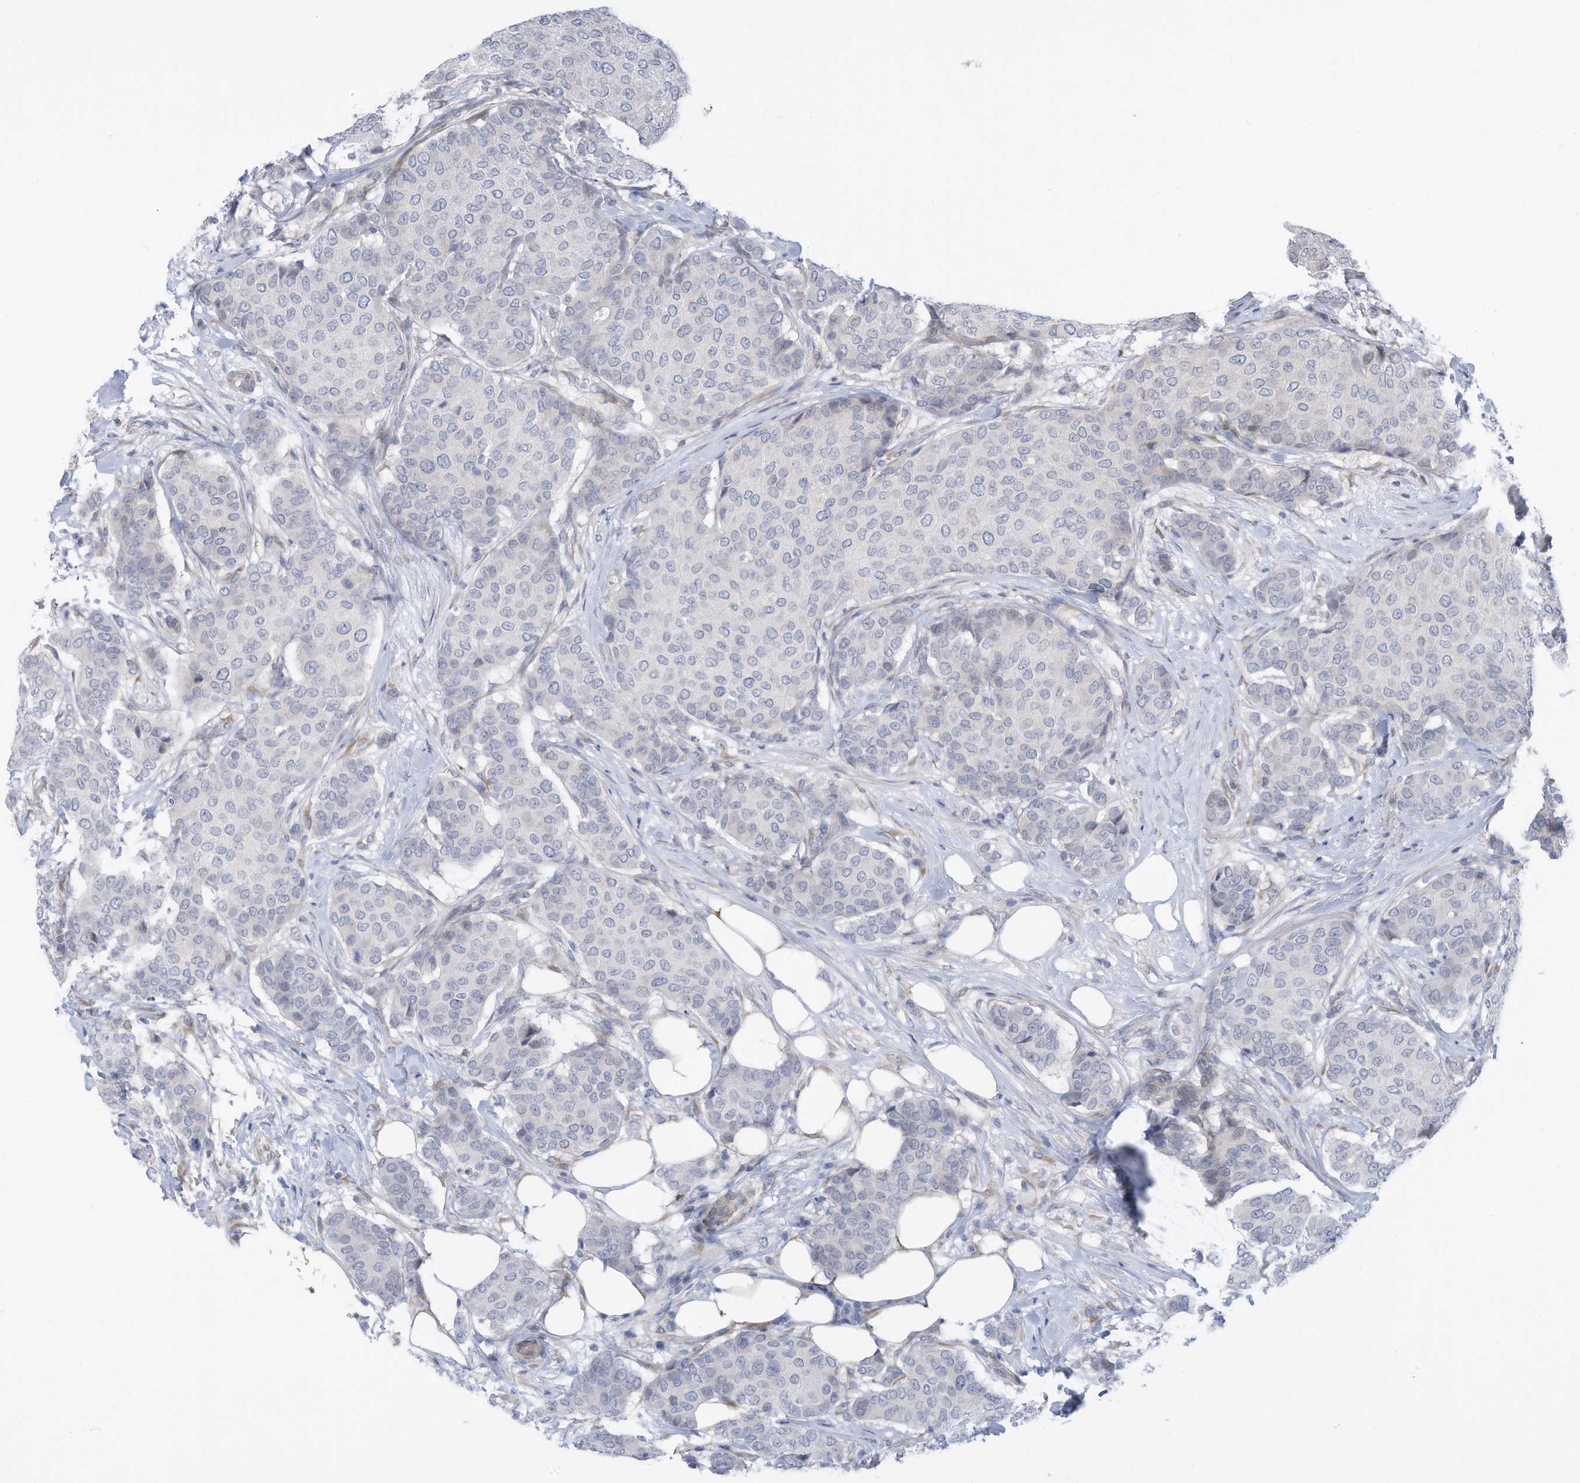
{"staining": {"intensity": "negative", "quantity": "none", "location": "none"}, "tissue": "breast cancer", "cell_type": "Tumor cells", "image_type": "cancer", "snomed": [{"axis": "morphology", "description": "Duct carcinoma"}, {"axis": "topography", "description": "Breast"}], "caption": "An image of breast invasive ductal carcinoma stained for a protein displays no brown staining in tumor cells.", "gene": "ZNF292", "patient": {"sex": "female", "age": 75}}